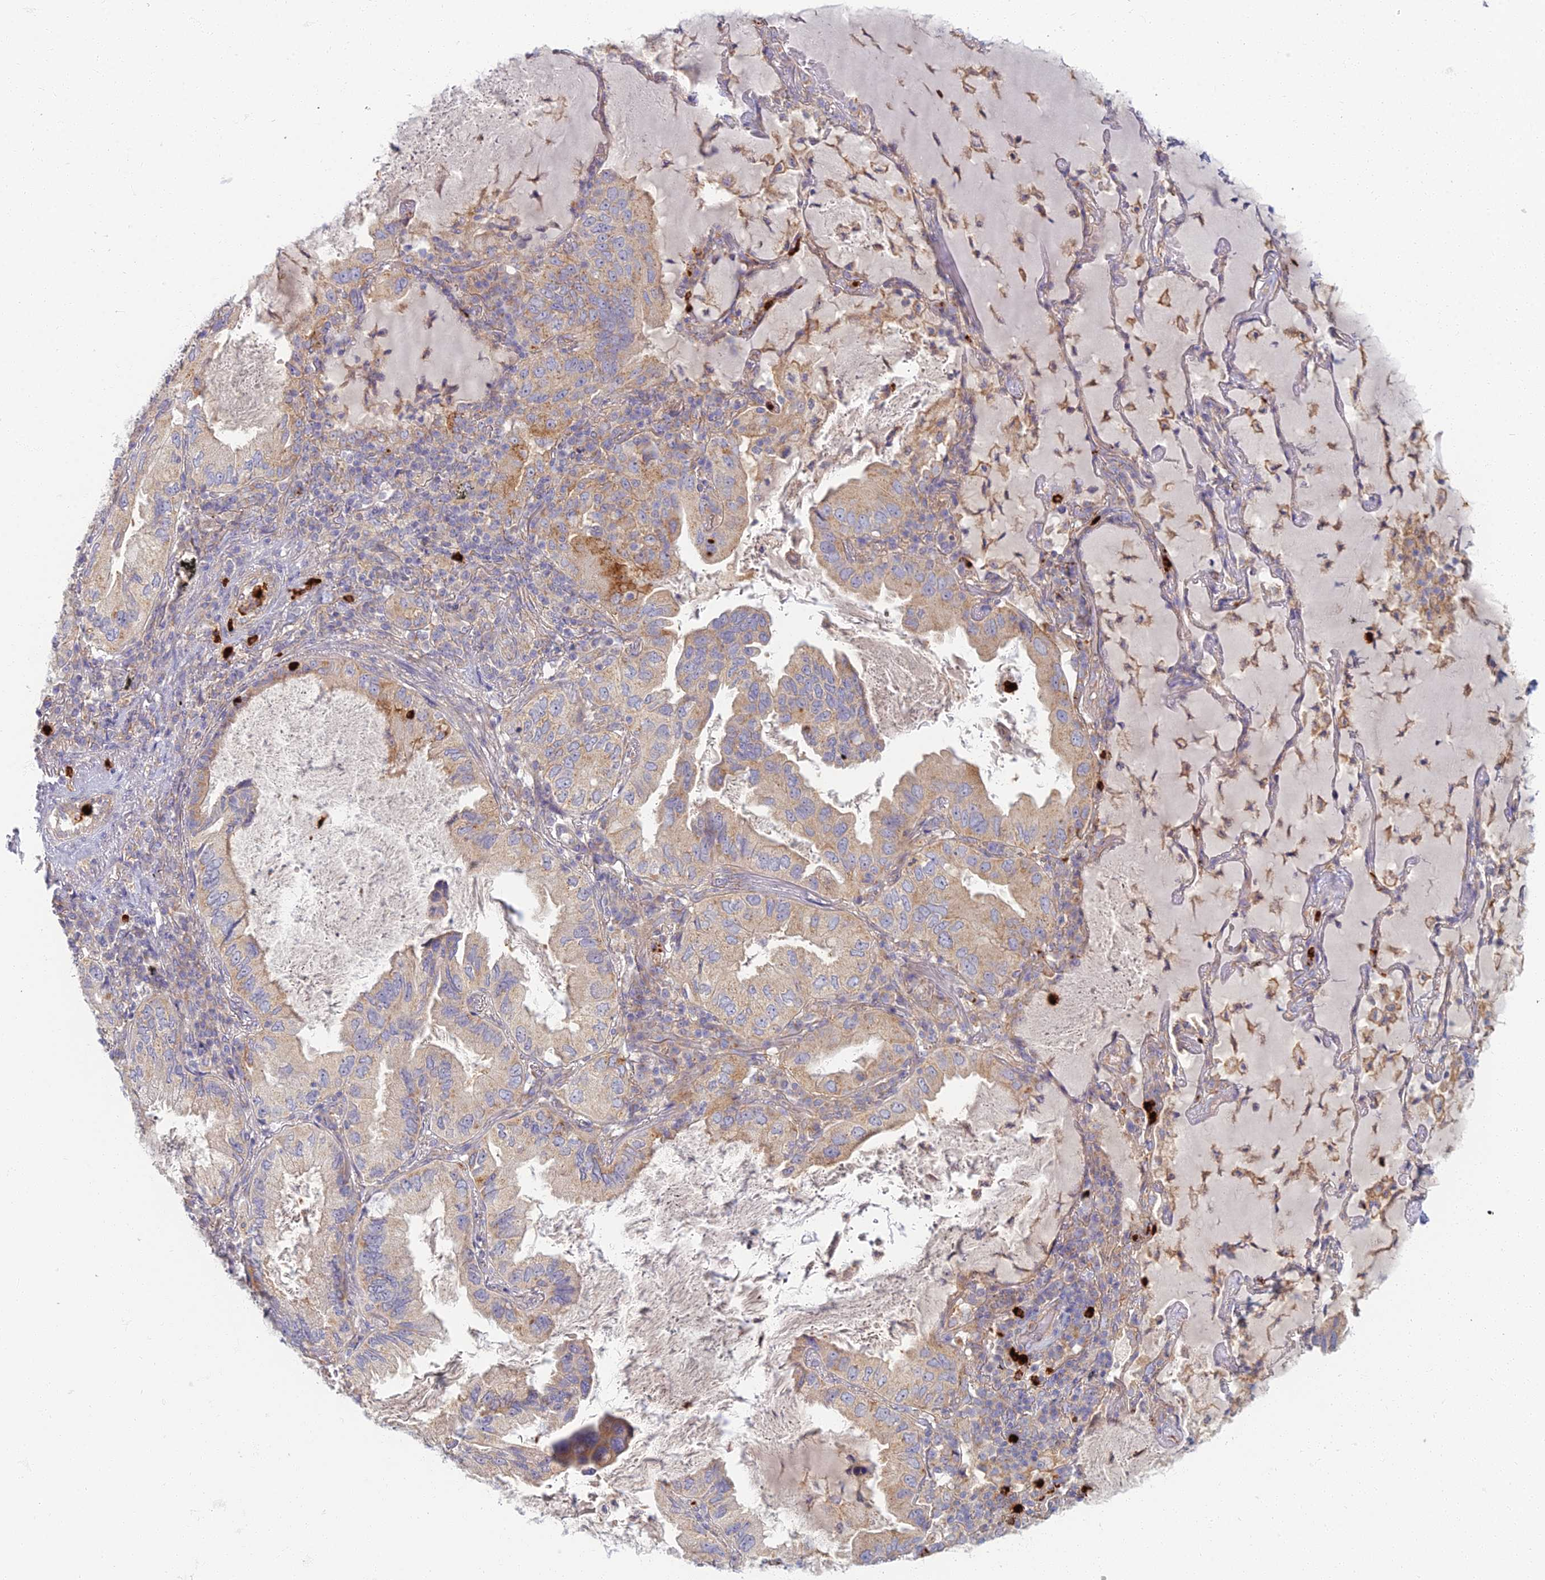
{"staining": {"intensity": "moderate", "quantity": "<25%", "location": "cytoplasmic/membranous"}, "tissue": "lung cancer", "cell_type": "Tumor cells", "image_type": "cancer", "snomed": [{"axis": "morphology", "description": "Adenocarcinoma, NOS"}, {"axis": "topography", "description": "Lung"}], "caption": "Moderate cytoplasmic/membranous protein staining is present in about <25% of tumor cells in lung adenocarcinoma. Nuclei are stained in blue.", "gene": "PROX2", "patient": {"sex": "female", "age": 69}}